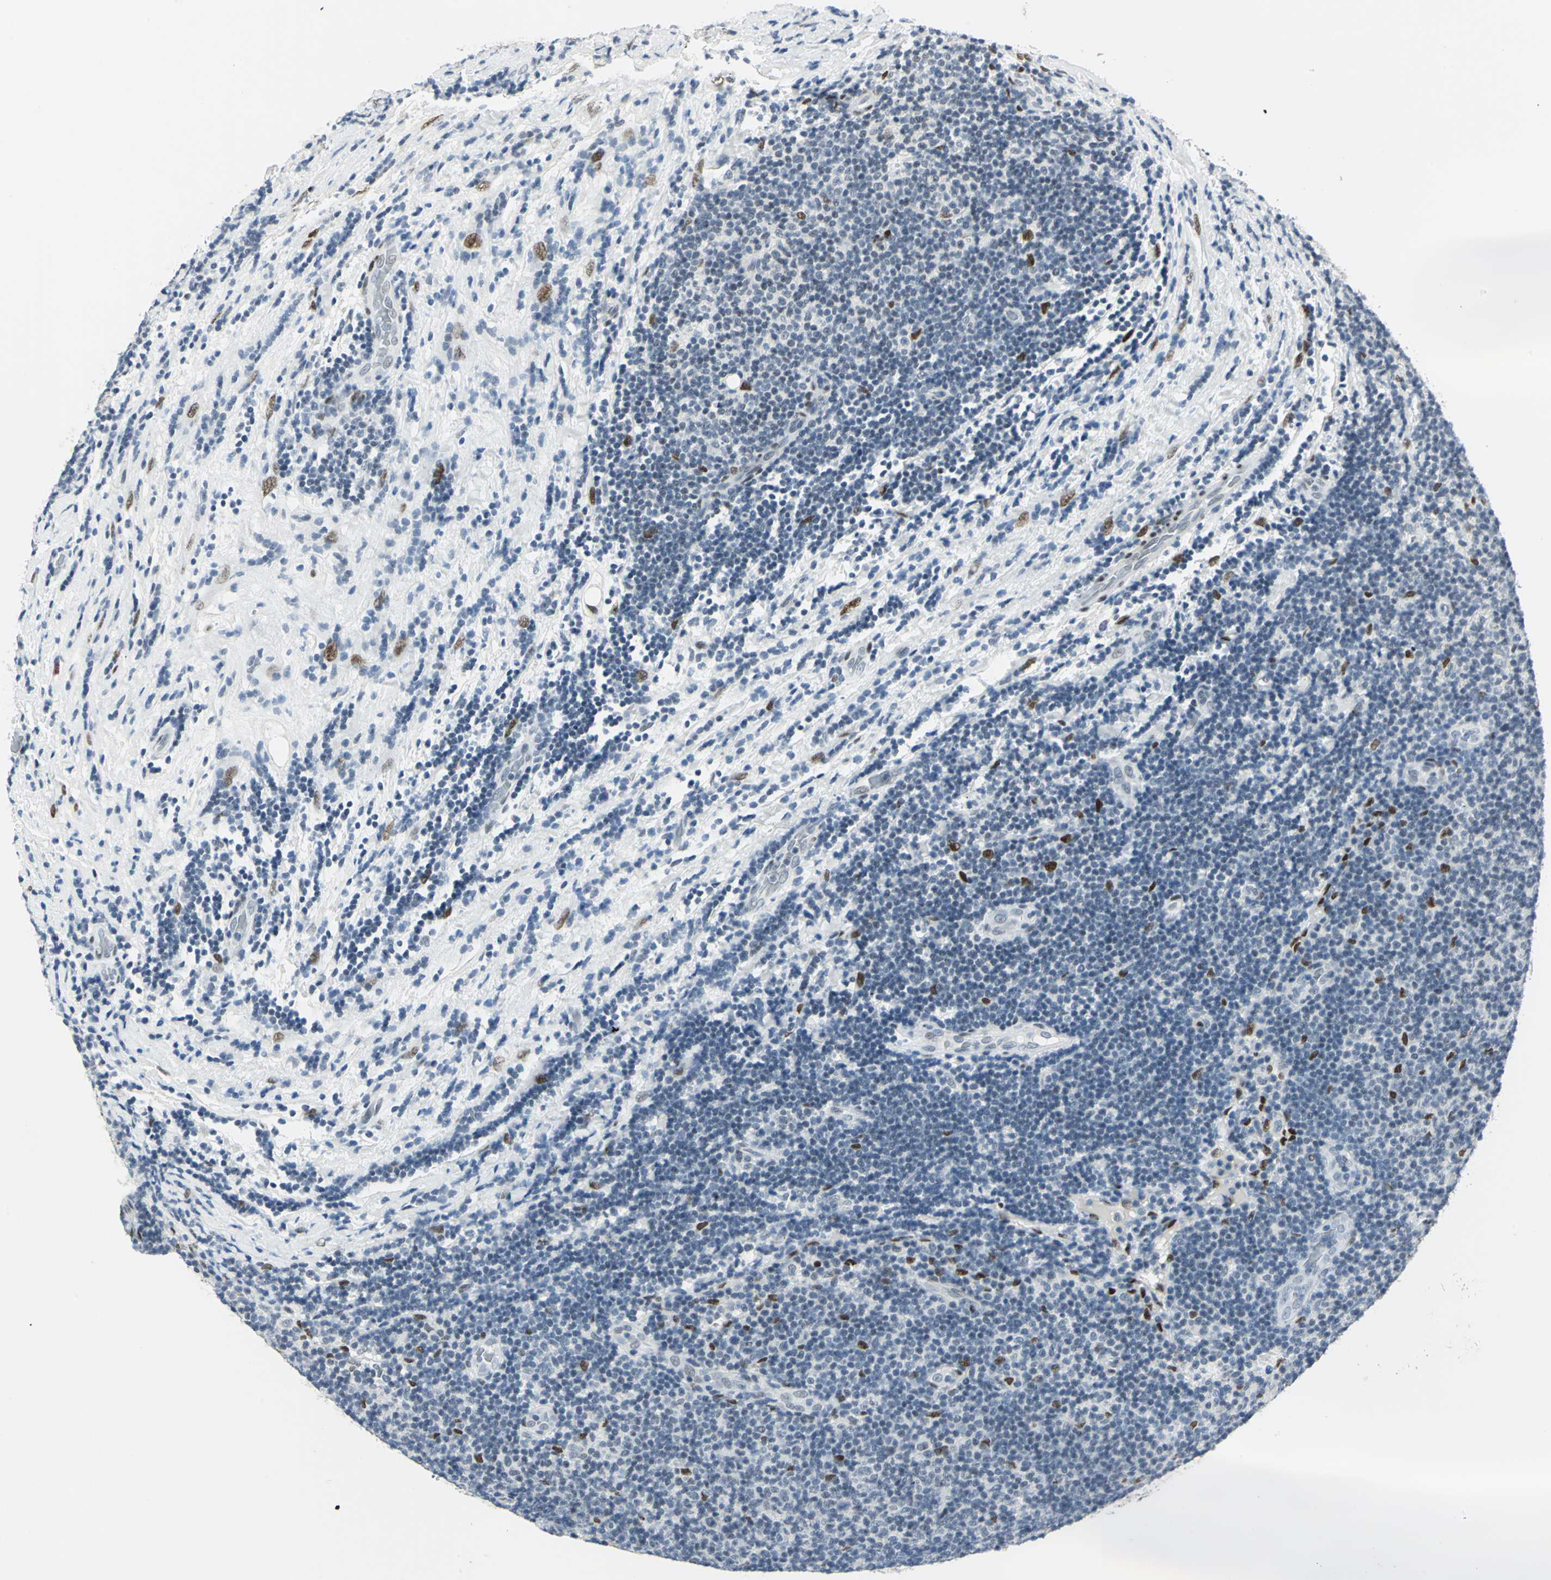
{"staining": {"intensity": "strong", "quantity": "<25%", "location": "nuclear"}, "tissue": "lymphoma", "cell_type": "Tumor cells", "image_type": "cancer", "snomed": [{"axis": "morphology", "description": "Malignant lymphoma, non-Hodgkin's type, Low grade"}, {"axis": "topography", "description": "Lymph node"}], "caption": "Lymphoma stained with a protein marker demonstrates strong staining in tumor cells.", "gene": "MEIS2", "patient": {"sex": "male", "age": 83}}